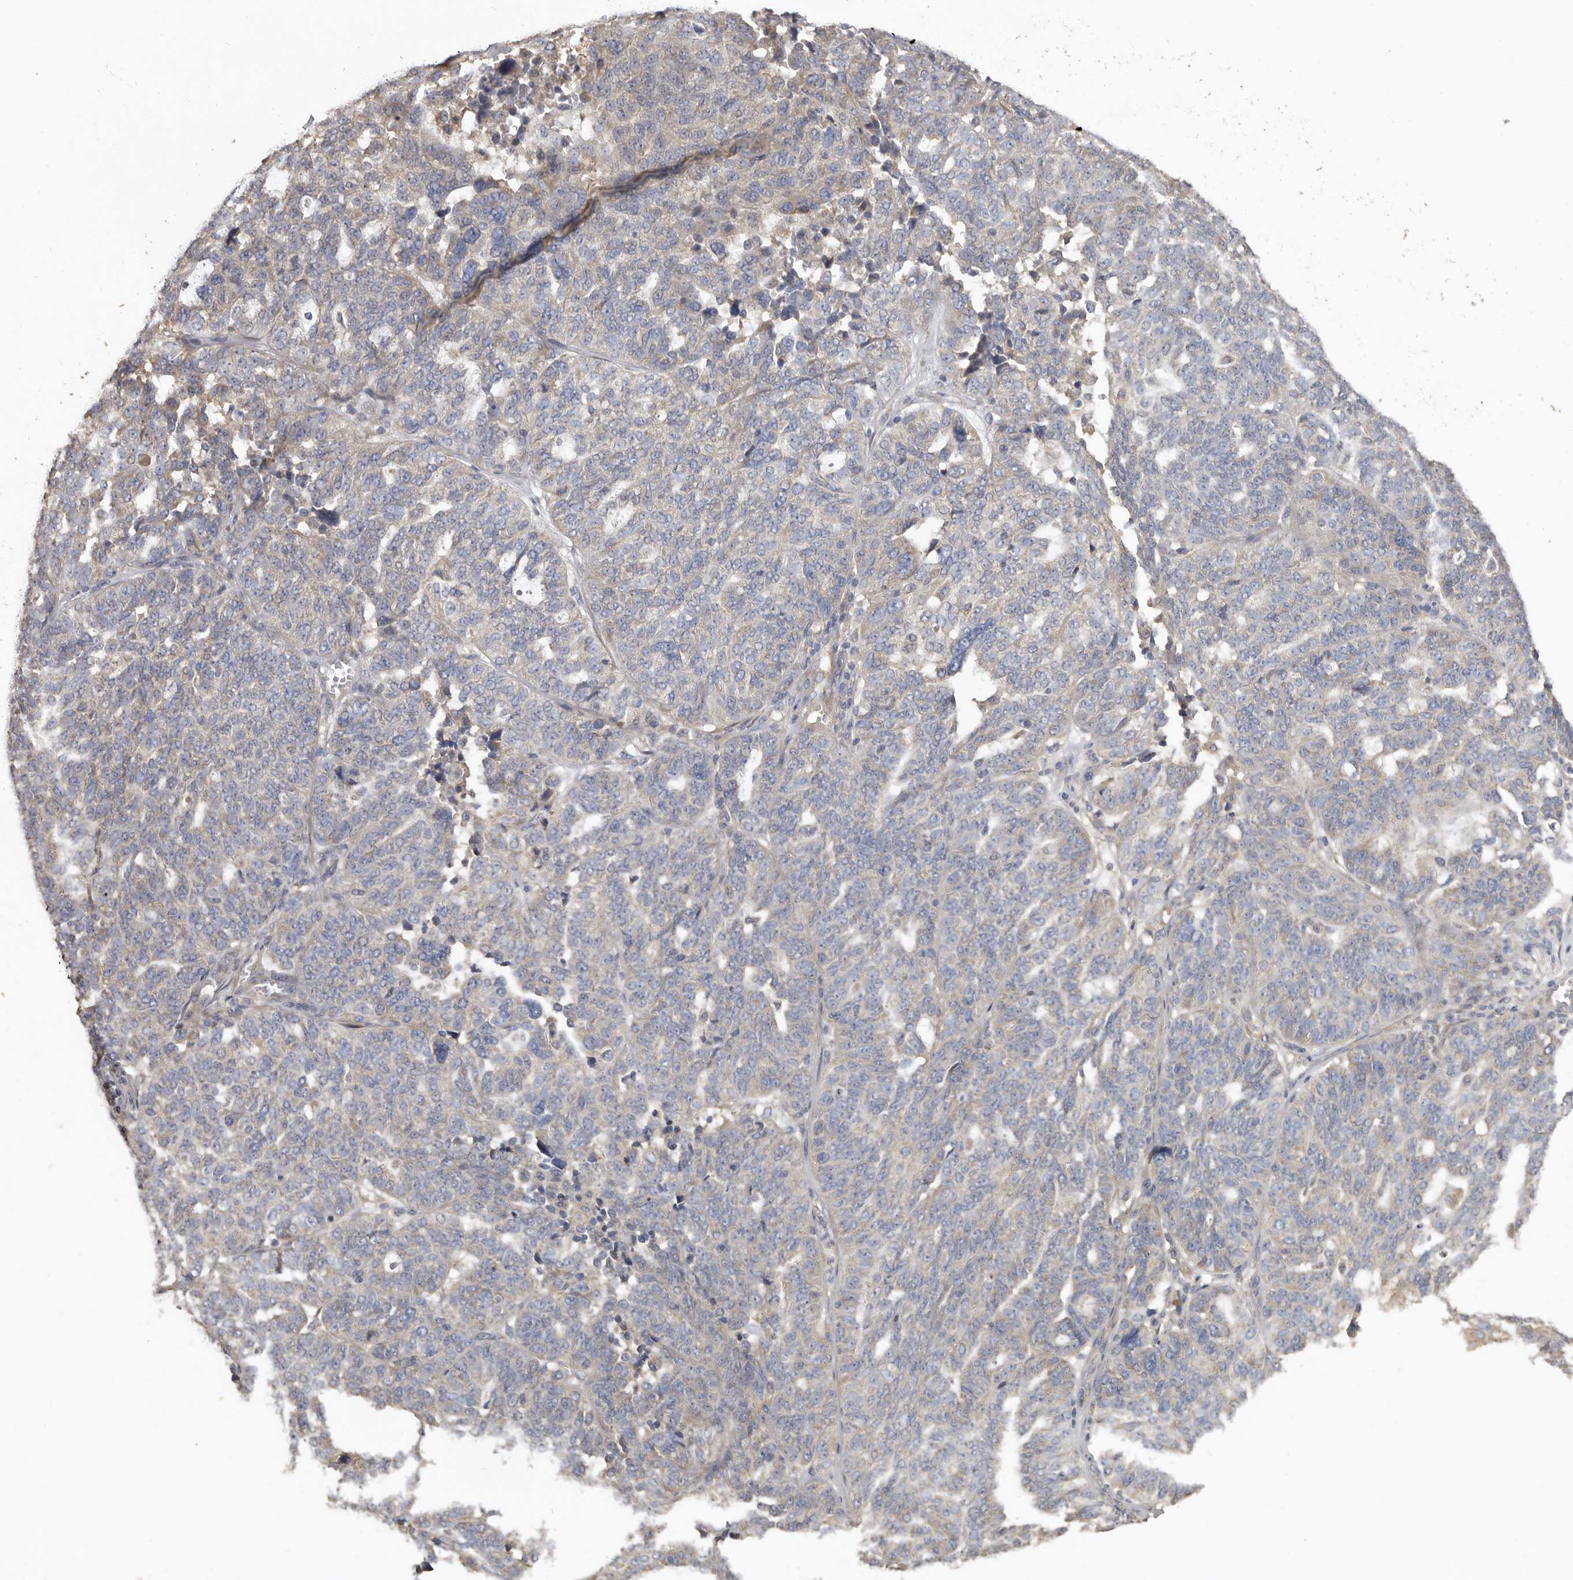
{"staining": {"intensity": "weak", "quantity": "<25%", "location": "cytoplasmic/membranous"}, "tissue": "ovarian cancer", "cell_type": "Tumor cells", "image_type": "cancer", "snomed": [{"axis": "morphology", "description": "Cystadenocarcinoma, serous, NOS"}, {"axis": "topography", "description": "Ovary"}], "caption": "A photomicrograph of human ovarian cancer (serous cystadenocarcinoma) is negative for staining in tumor cells. The staining was performed using DAB (3,3'-diaminobenzidine) to visualize the protein expression in brown, while the nuclei were stained in blue with hematoxylin (Magnification: 20x).", "gene": "FLCN", "patient": {"sex": "female", "age": 59}}